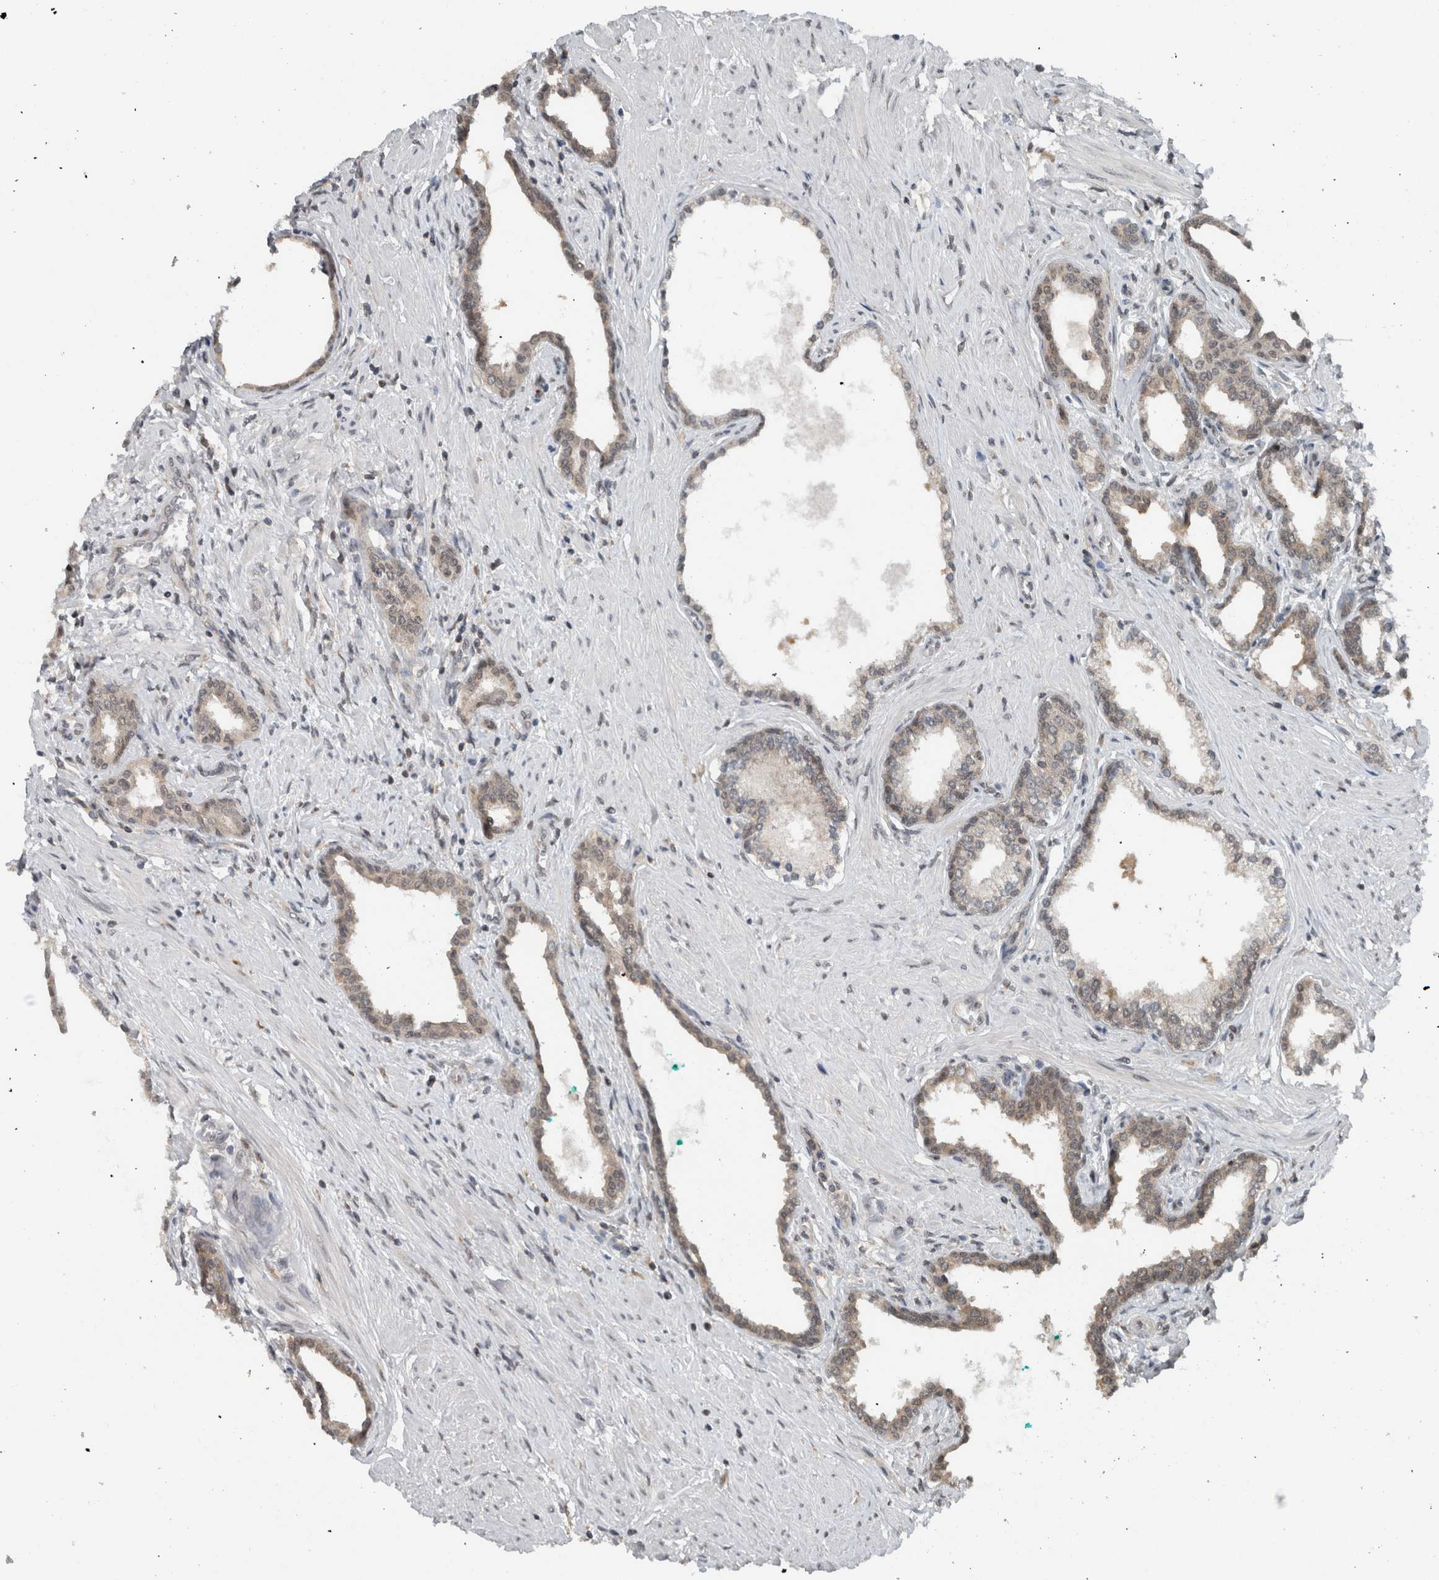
{"staining": {"intensity": "weak", "quantity": "25%-75%", "location": "nuclear"}, "tissue": "prostate cancer", "cell_type": "Tumor cells", "image_type": "cancer", "snomed": [{"axis": "morphology", "description": "Adenocarcinoma, High grade"}, {"axis": "topography", "description": "Prostate"}], "caption": "The photomicrograph exhibits staining of adenocarcinoma (high-grade) (prostate), revealing weak nuclear protein expression (brown color) within tumor cells. Nuclei are stained in blue.", "gene": "SPAG7", "patient": {"sex": "male", "age": 52}}